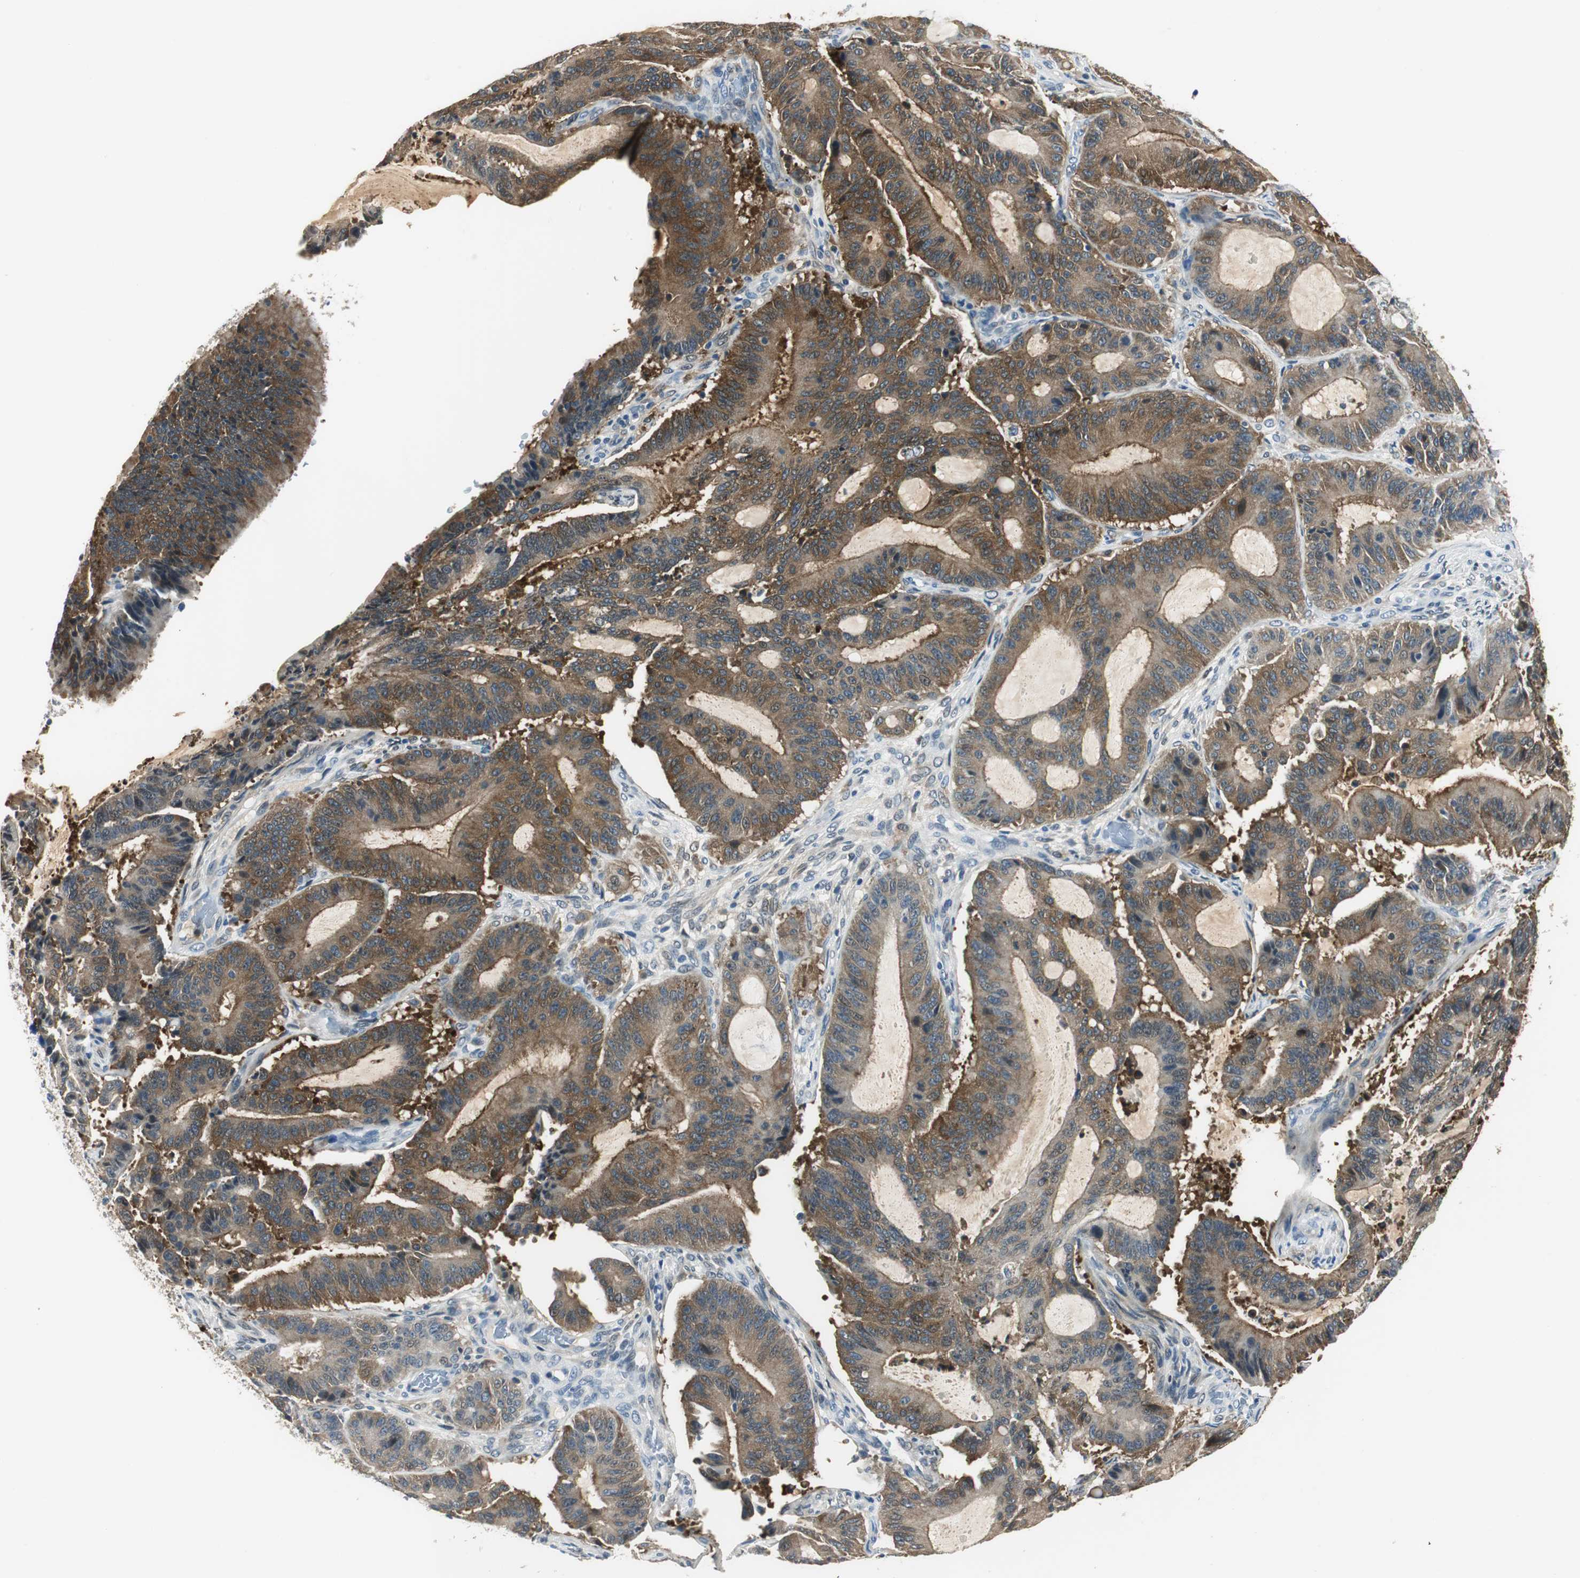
{"staining": {"intensity": "strong", "quantity": ">75%", "location": "cytoplasmic/membranous"}, "tissue": "liver cancer", "cell_type": "Tumor cells", "image_type": "cancer", "snomed": [{"axis": "morphology", "description": "Cholangiocarcinoma"}, {"axis": "topography", "description": "Liver"}], "caption": "The micrograph exhibits immunohistochemical staining of liver cholangiocarcinoma. There is strong cytoplasmic/membranous expression is appreciated in approximately >75% of tumor cells. (Brightfield microscopy of DAB IHC at high magnification).", "gene": "ME1", "patient": {"sex": "female", "age": 73}}